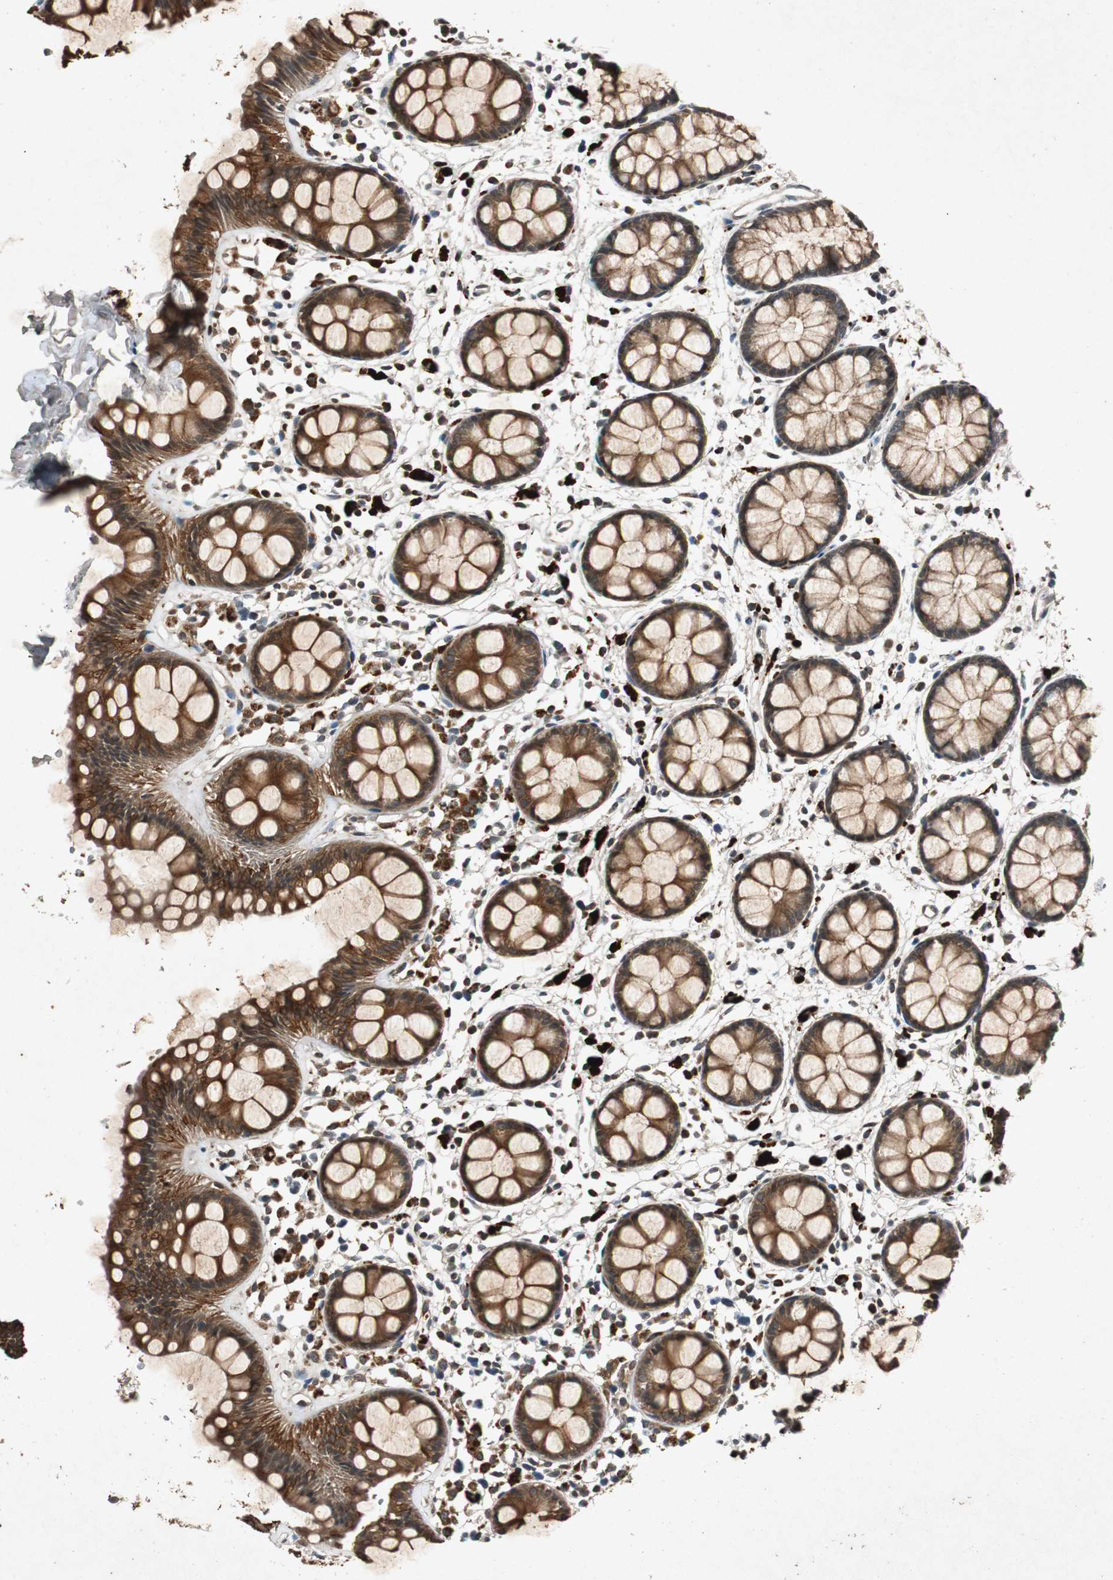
{"staining": {"intensity": "strong", "quantity": ">75%", "location": "cytoplasmic/membranous"}, "tissue": "rectum", "cell_type": "Glandular cells", "image_type": "normal", "snomed": [{"axis": "morphology", "description": "Normal tissue, NOS"}, {"axis": "topography", "description": "Rectum"}], "caption": "Protein staining of unremarkable rectum exhibits strong cytoplasmic/membranous expression in approximately >75% of glandular cells.", "gene": "SLIT2", "patient": {"sex": "female", "age": 66}}